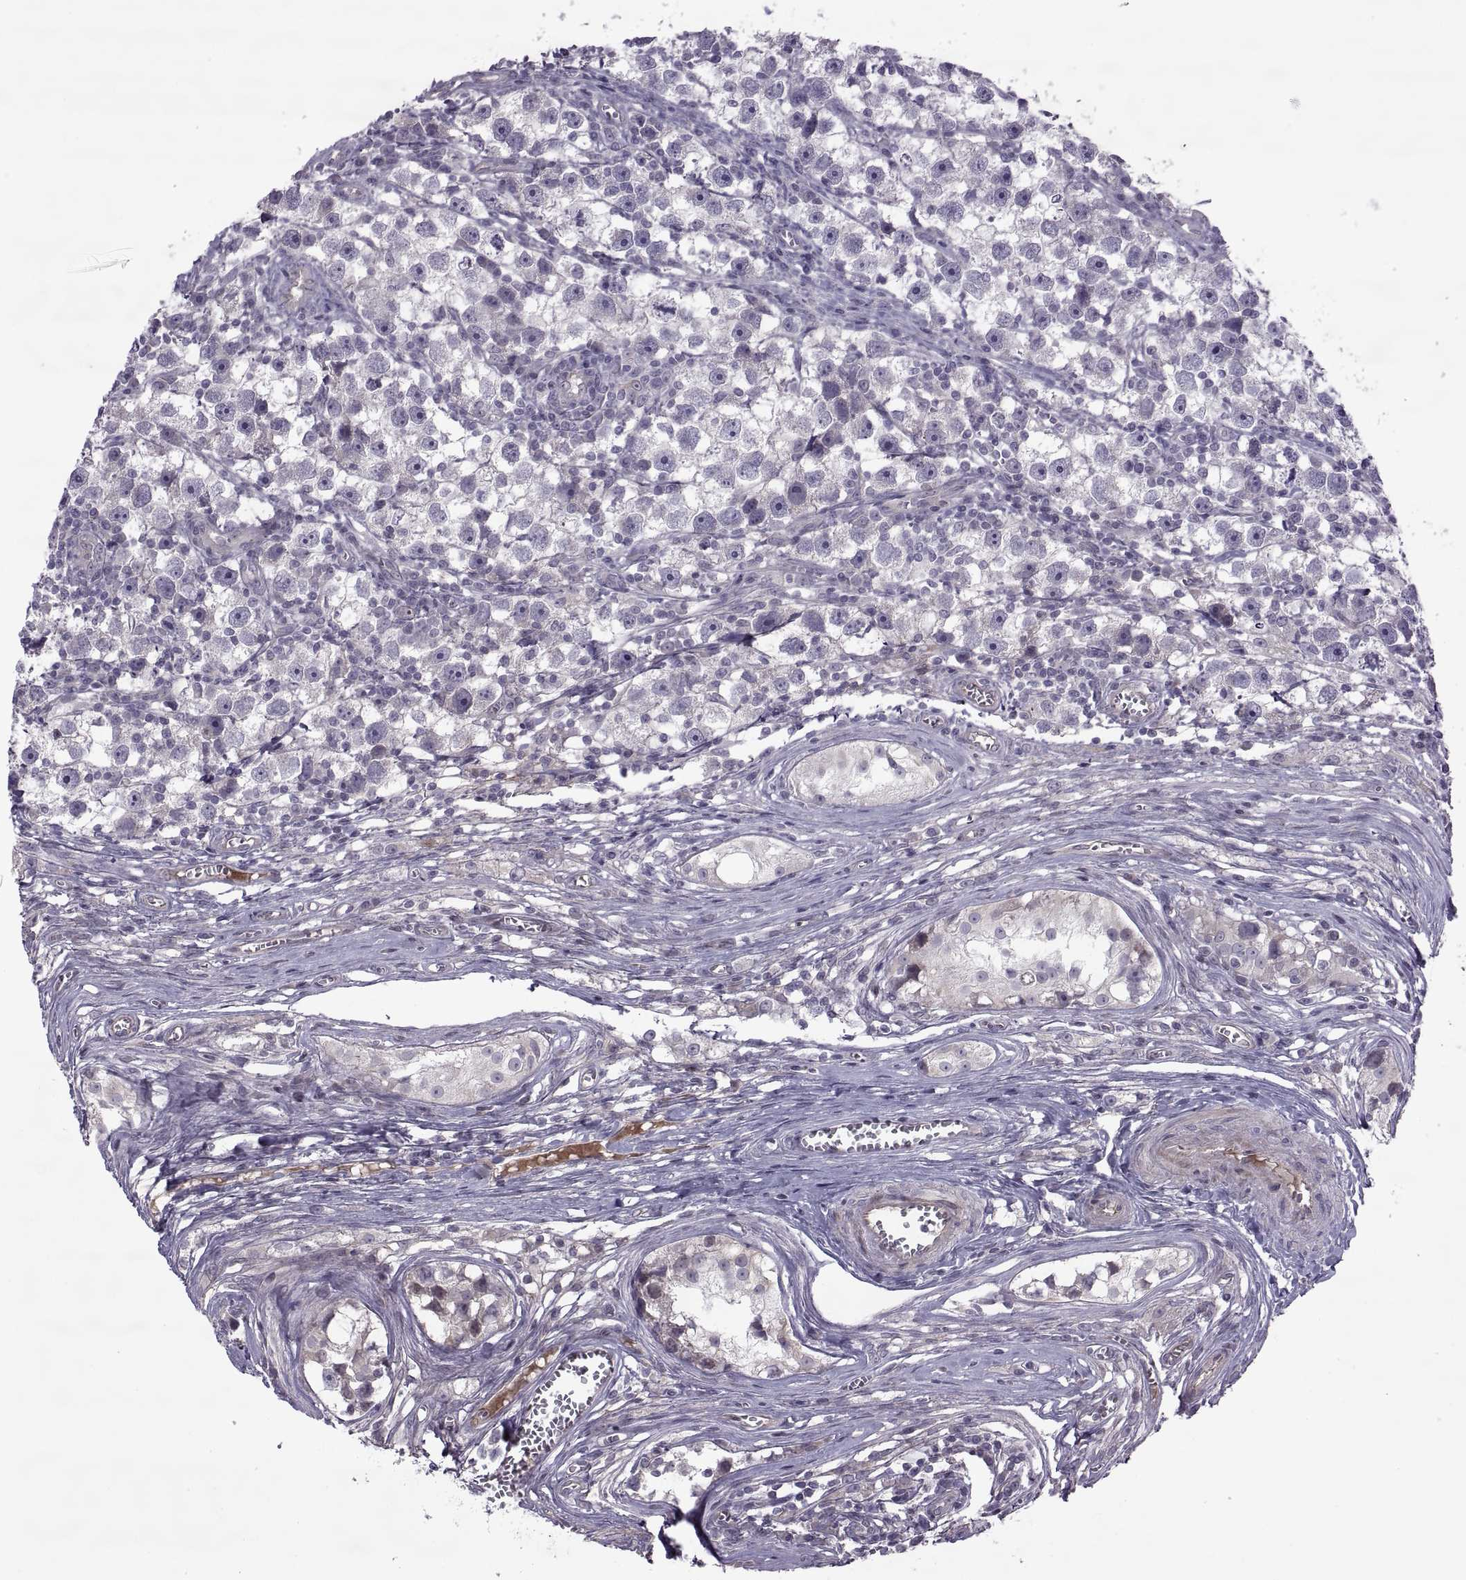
{"staining": {"intensity": "negative", "quantity": "none", "location": "none"}, "tissue": "testis cancer", "cell_type": "Tumor cells", "image_type": "cancer", "snomed": [{"axis": "morphology", "description": "Seminoma, NOS"}, {"axis": "topography", "description": "Testis"}], "caption": "The immunohistochemistry (IHC) micrograph has no significant positivity in tumor cells of testis cancer (seminoma) tissue.", "gene": "ODF3", "patient": {"sex": "male", "age": 30}}